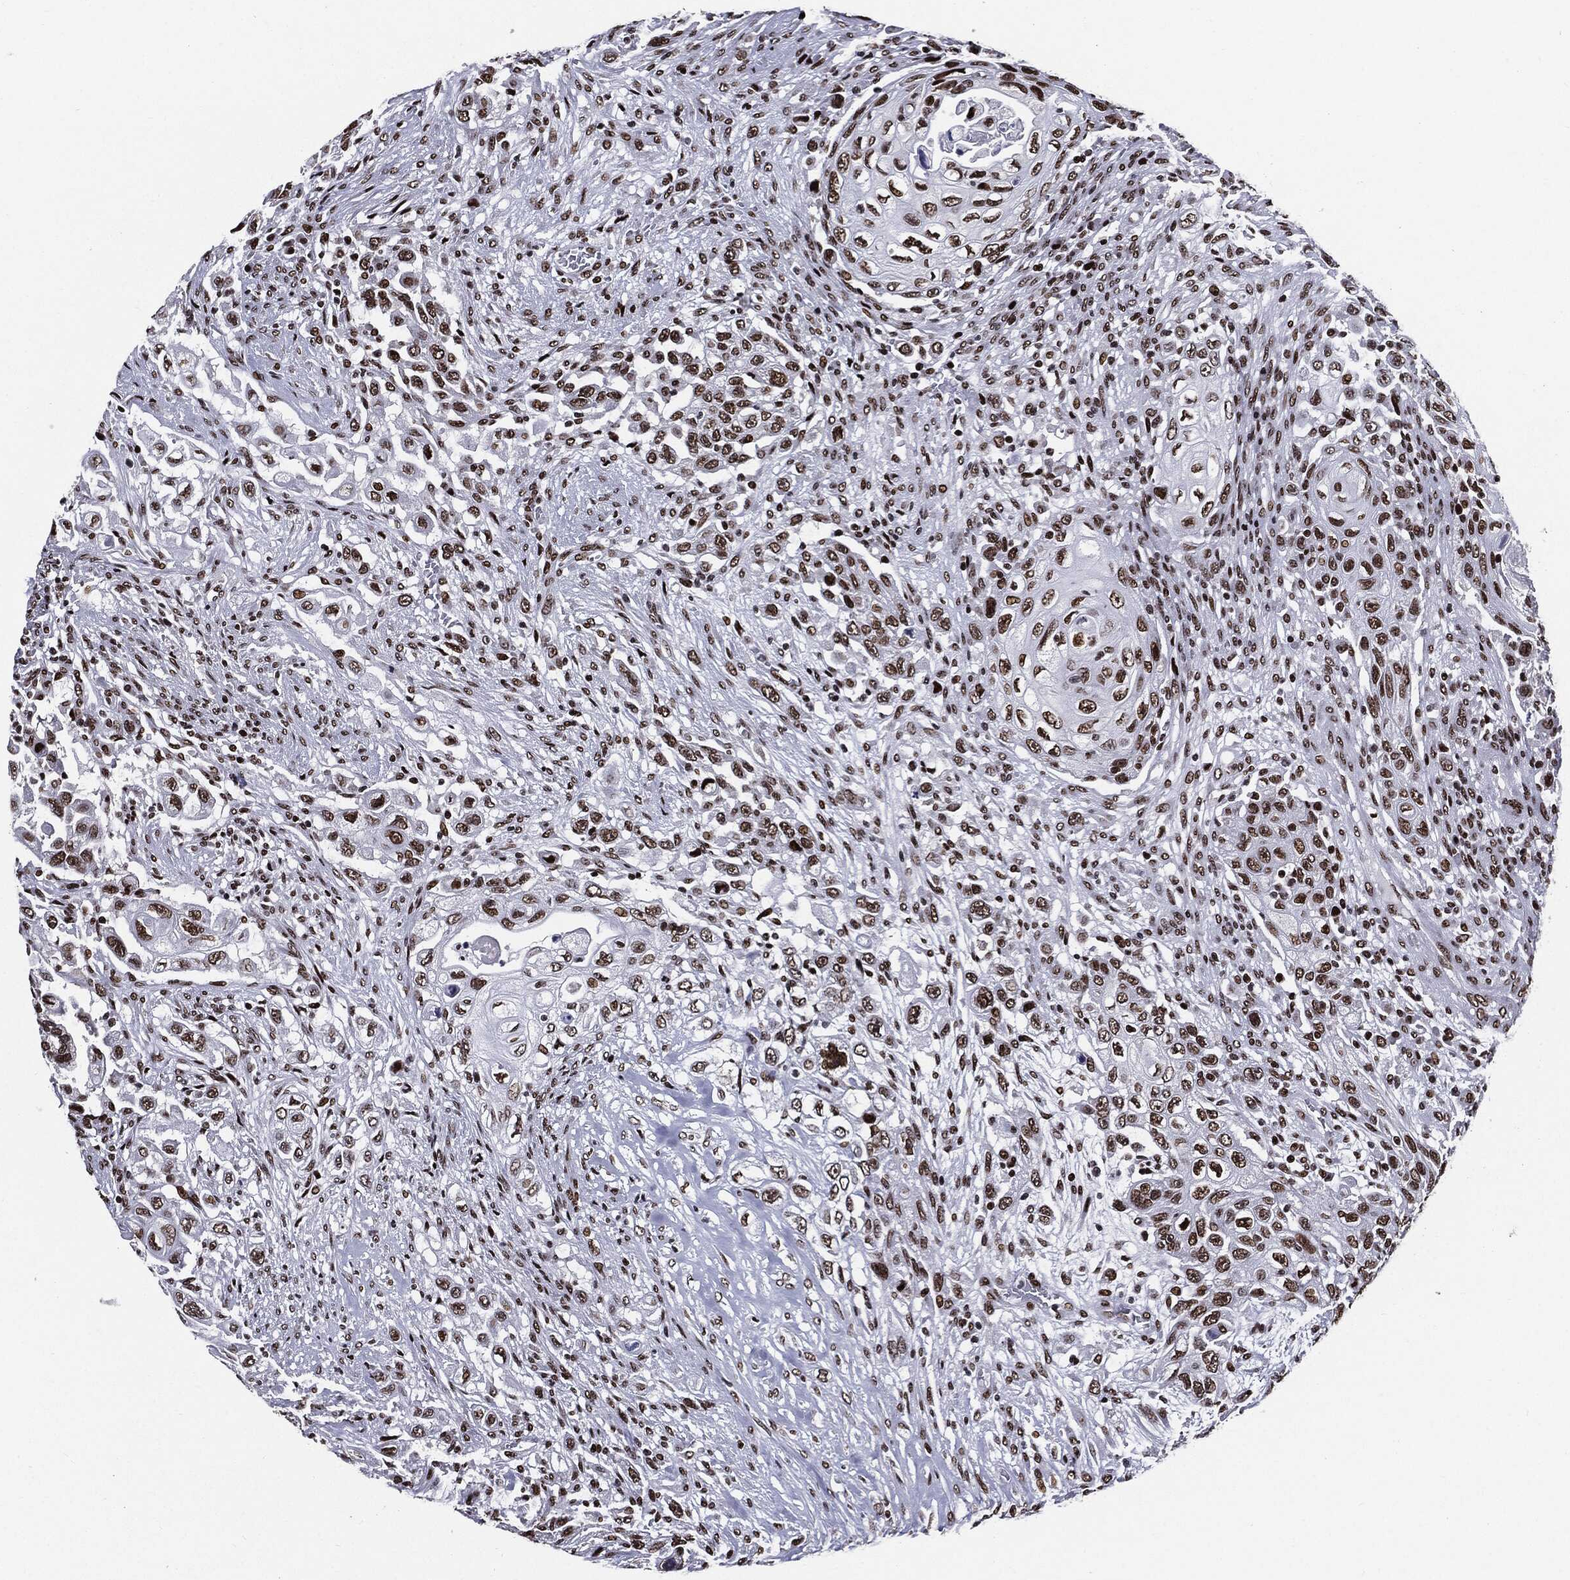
{"staining": {"intensity": "strong", "quantity": ">75%", "location": "nuclear"}, "tissue": "urothelial cancer", "cell_type": "Tumor cells", "image_type": "cancer", "snomed": [{"axis": "morphology", "description": "Urothelial carcinoma, High grade"}, {"axis": "topography", "description": "Urinary bladder"}], "caption": "Immunohistochemistry of human urothelial carcinoma (high-grade) exhibits high levels of strong nuclear staining in approximately >75% of tumor cells.", "gene": "ZFP91", "patient": {"sex": "female", "age": 56}}